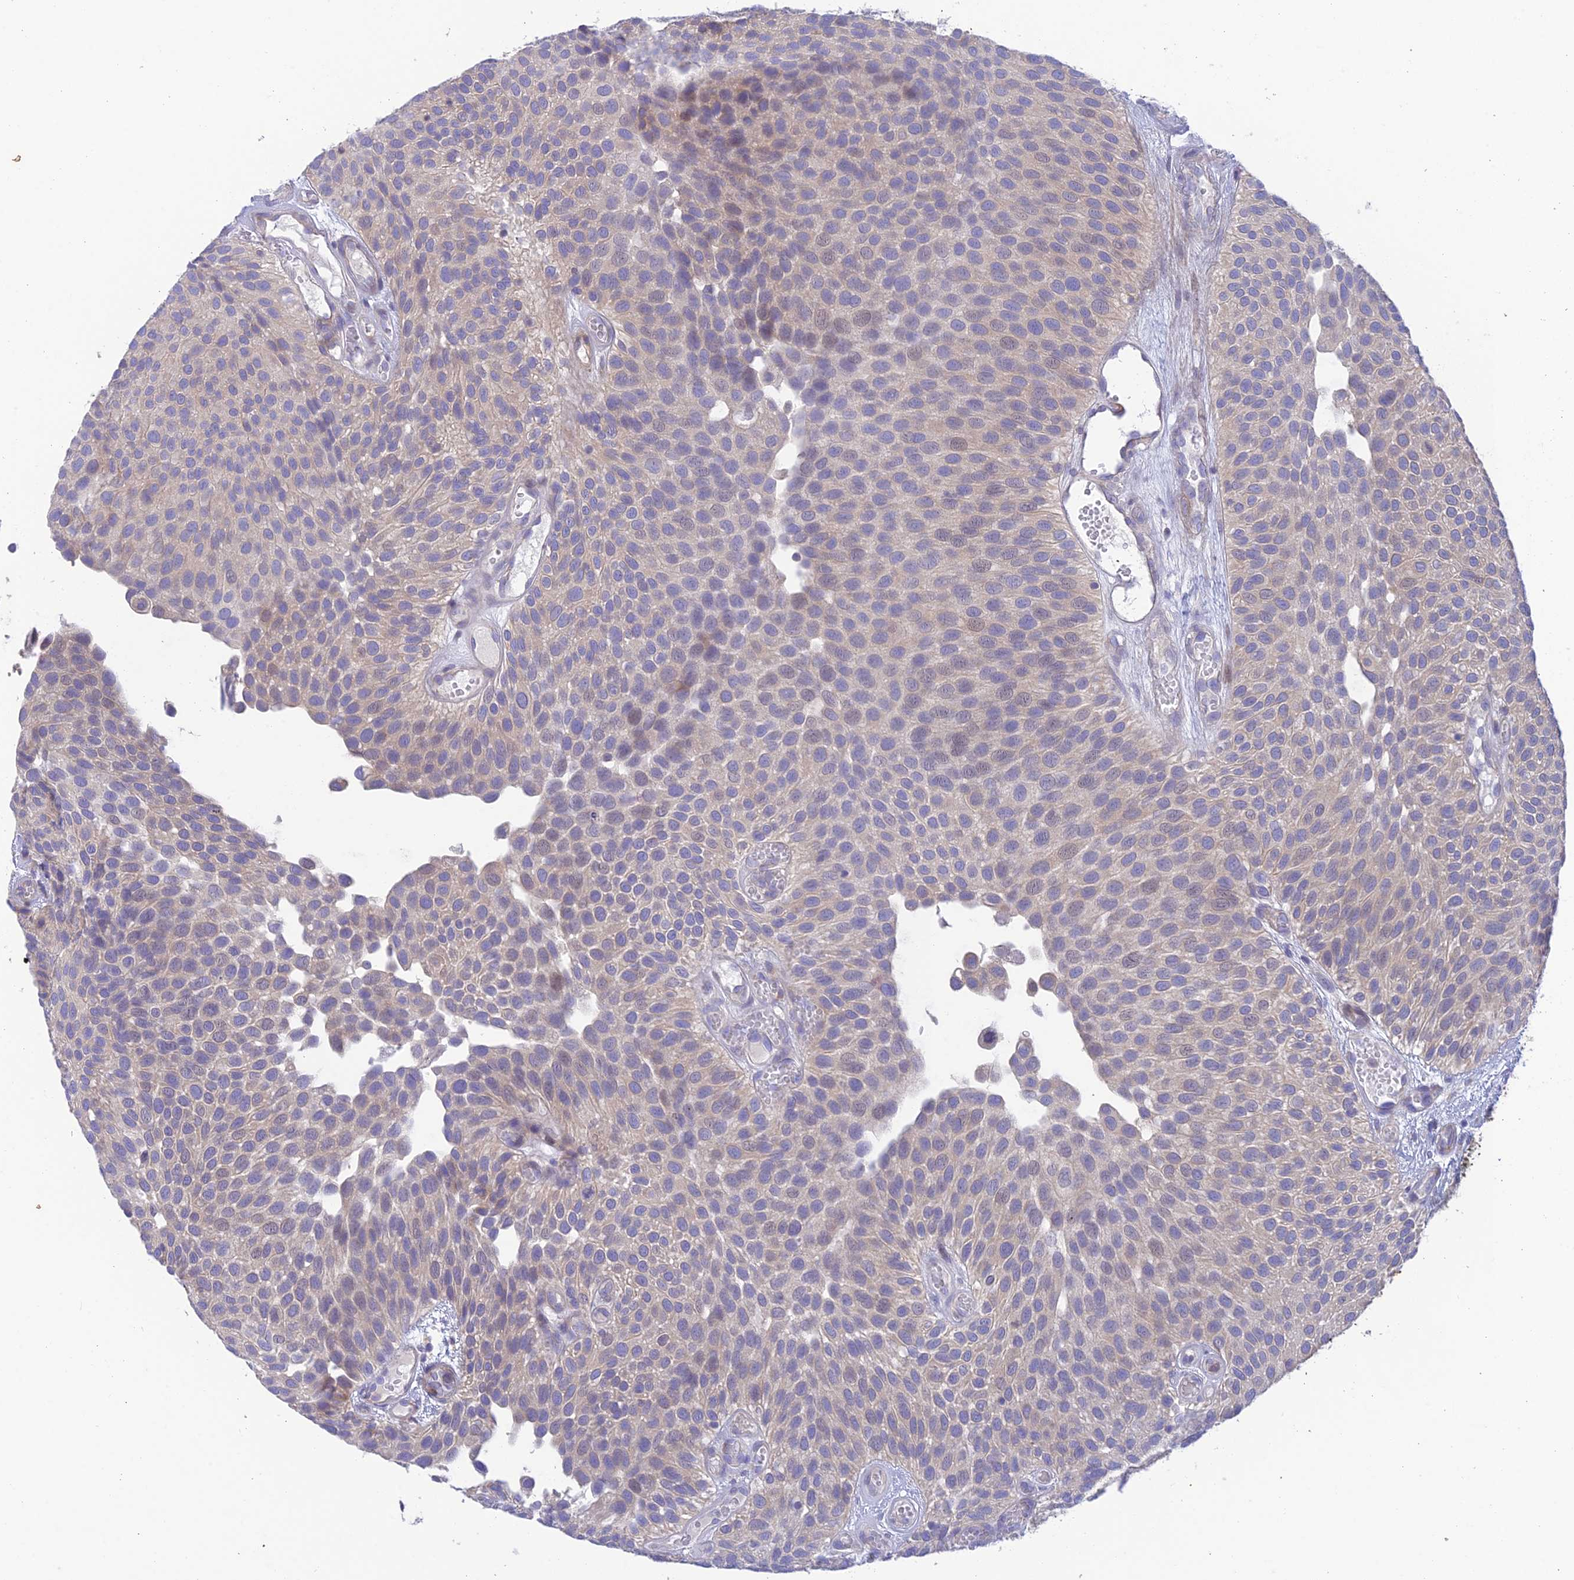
{"staining": {"intensity": "moderate", "quantity": "<25%", "location": "cytoplasmic/membranous"}, "tissue": "urothelial cancer", "cell_type": "Tumor cells", "image_type": "cancer", "snomed": [{"axis": "morphology", "description": "Urothelial carcinoma, Low grade"}, {"axis": "topography", "description": "Urinary bladder"}], "caption": "Protein expression analysis of human urothelial cancer reveals moderate cytoplasmic/membranous expression in about <25% of tumor cells.", "gene": "BMT2", "patient": {"sex": "male", "age": 89}}